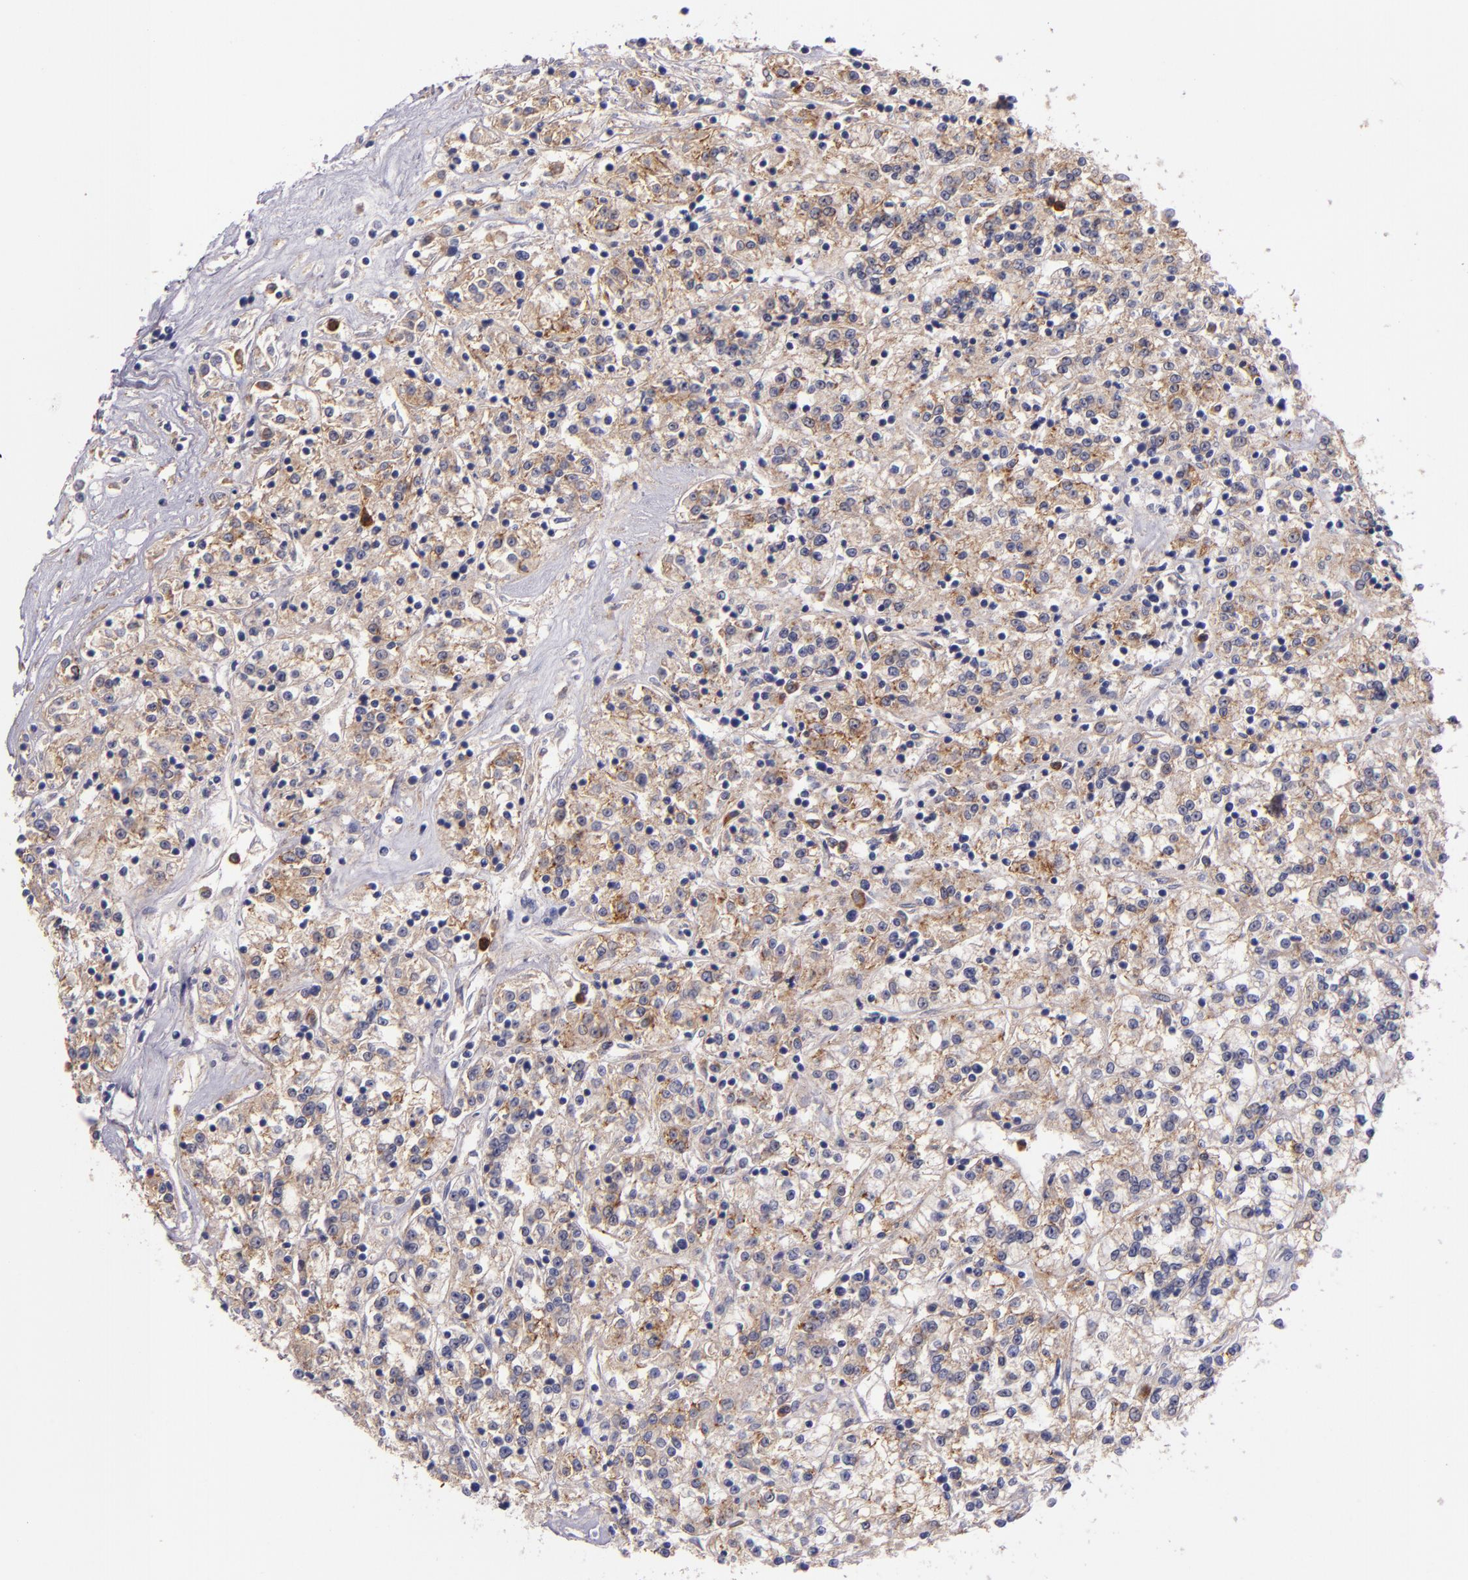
{"staining": {"intensity": "weak", "quantity": "25%-75%", "location": "cytoplasmic/membranous"}, "tissue": "renal cancer", "cell_type": "Tumor cells", "image_type": "cancer", "snomed": [{"axis": "morphology", "description": "Adenocarcinoma, NOS"}, {"axis": "topography", "description": "Kidney"}], "caption": "Tumor cells demonstrate low levels of weak cytoplasmic/membranous expression in about 25%-75% of cells in human renal cancer (adenocarcinoma).", "gene": "C5AR1", "patient": {"sex": "female", "age": 76}}